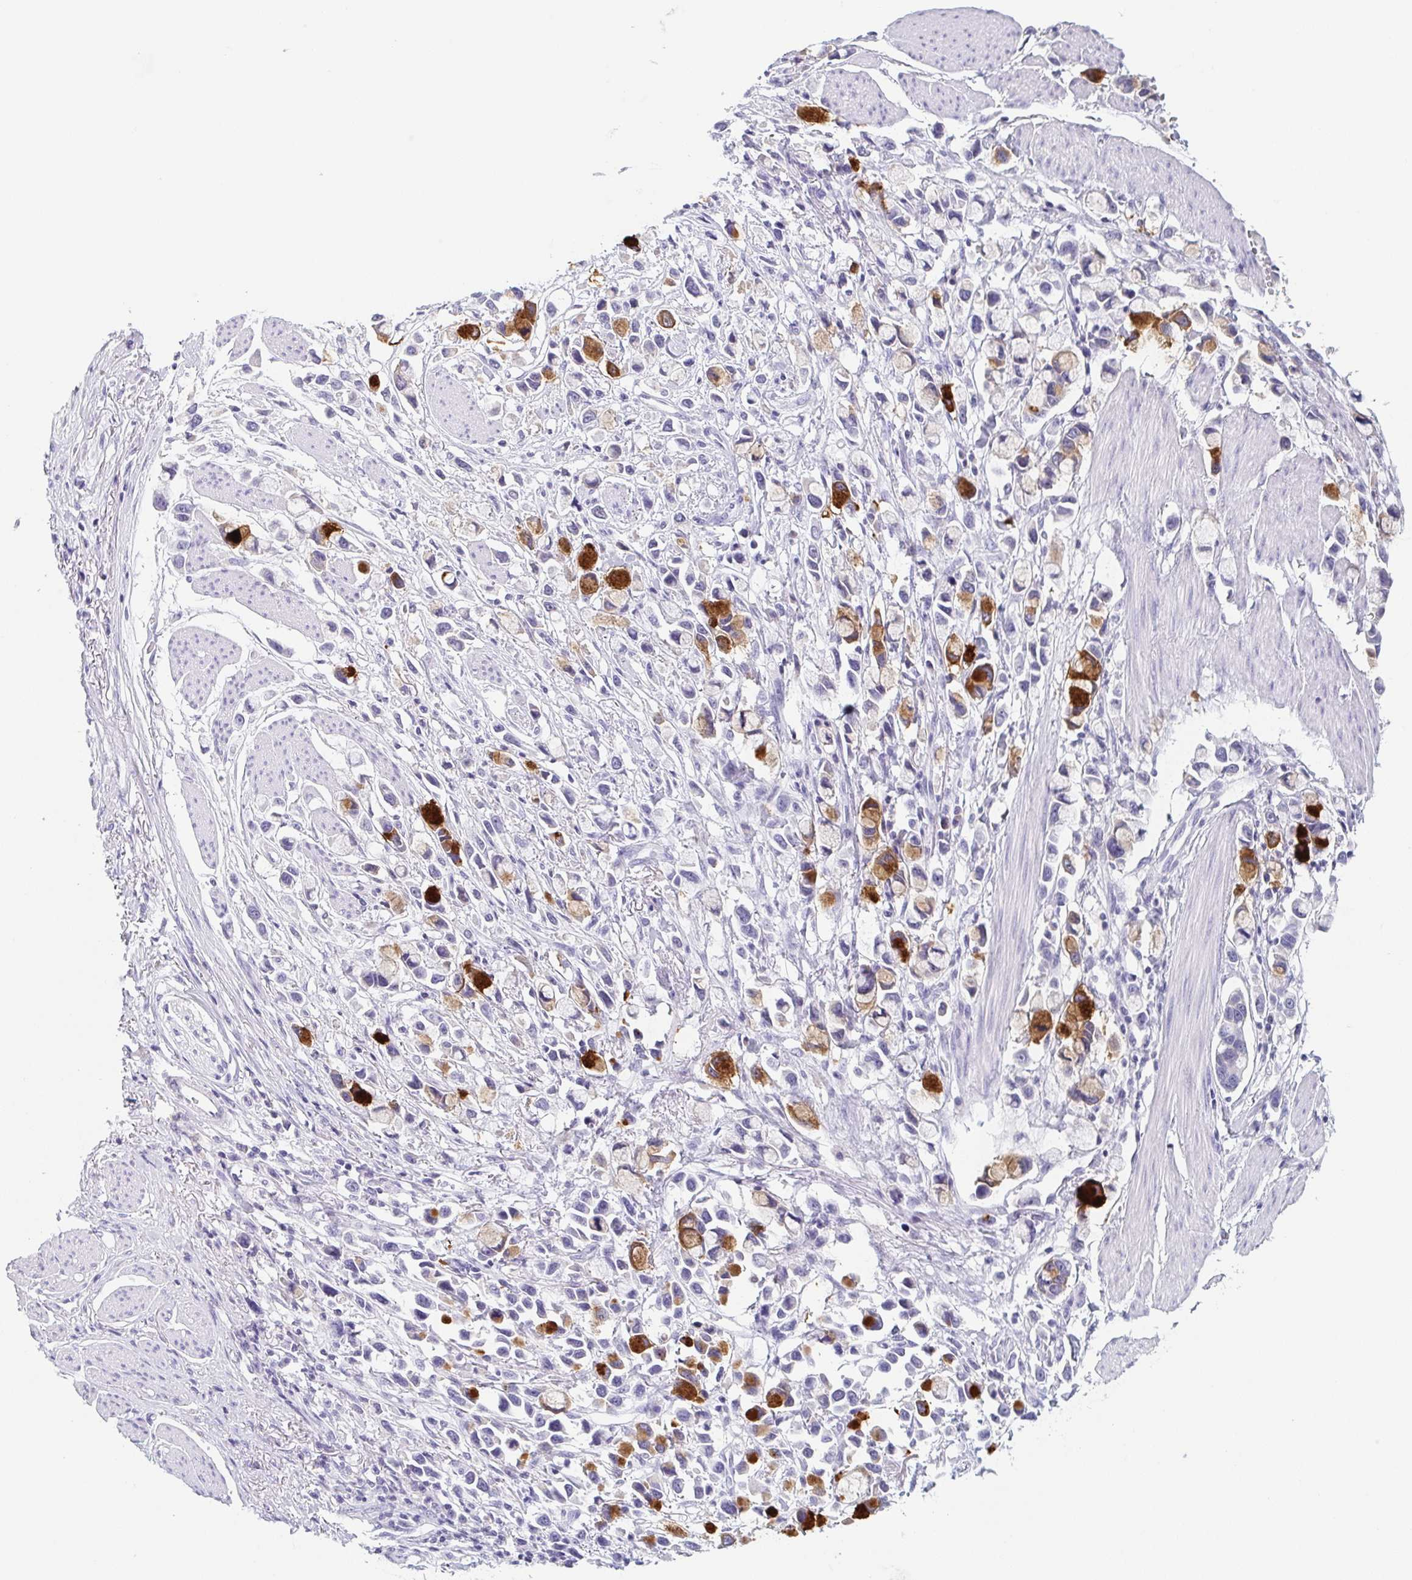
{"staining": {"intensity": "strong", "quantity": "<25%", "location": "cytoplasmic/membranous"}, "tissue": "stomach cancer", "cell_type": "Tumor cells", "image_type": "cancer", "snomed": [{"axis": "morphology", "description": "Adenocarcinoma, NOS"}, {"axis": "topography", "description": "Stomach"}], "caption": "Protein expression analysis of stomach cancer demonstrates strong cytoplasmic/membranous staining in approximately <25% of tumor cells. Ihc stains the protein of interest in brown and the nuclei are stained blue.", "gene": "ITLN1", "patient": {"sex": "female", "age": 81}}